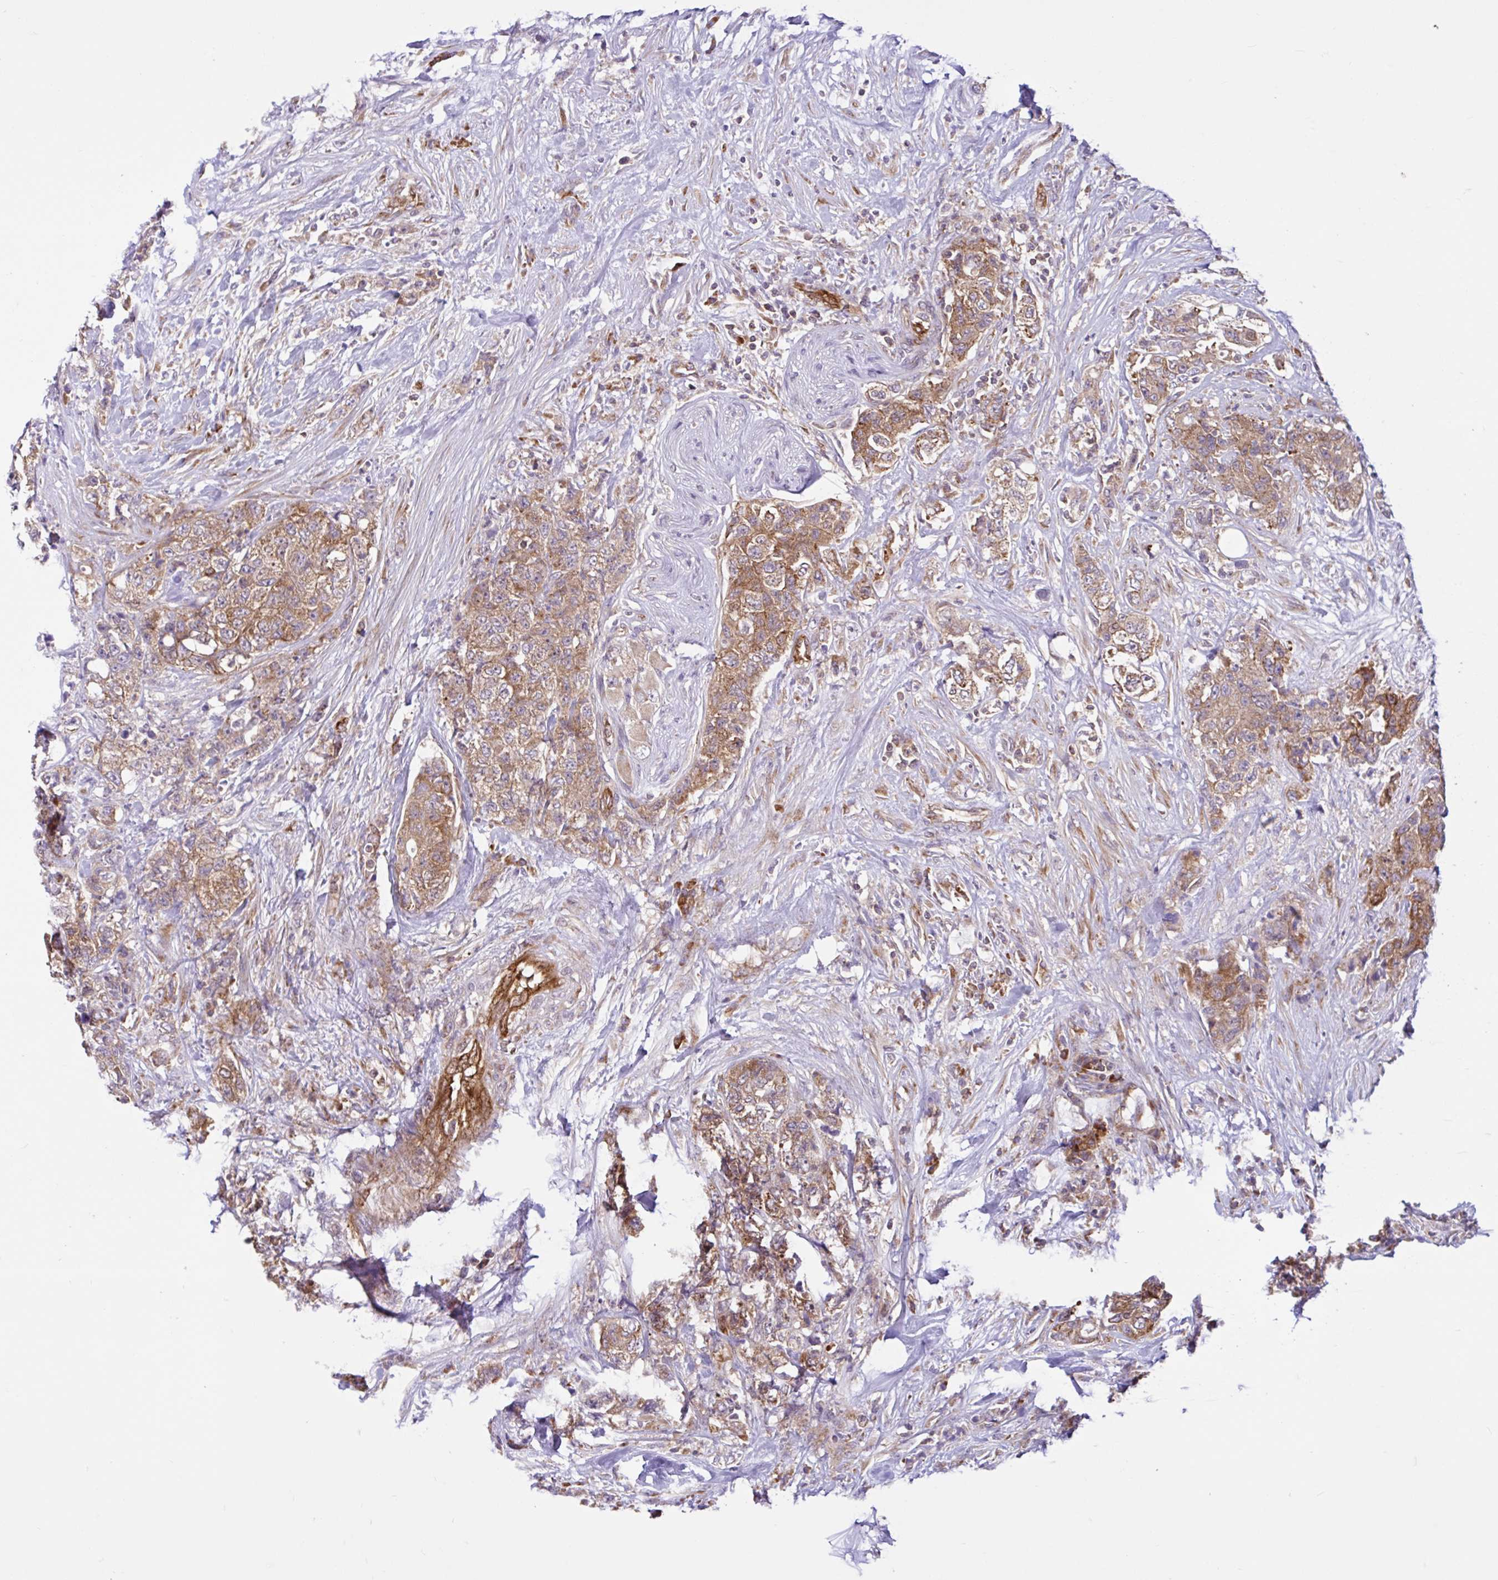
{"staining": {"intensity": "moderate", "quantity": ">75%", "location": "cytoplasmic/membranous"}, "tissue": "urothelial cancer", "cell_type": "Tumor cells", "image_type": "cancer", "snomed": [{"axis": "morphology", "description": "Urothelial carcinoma, High grade"}, {"axis": "topography", "description": "Urinary bladder"}], "caption": "Protein expression analysis of urothelial cancer exhibits moderate cytoplasmic/membranous positivity in approximately >75% of tumor cells.", "gene": "NTPCR", "patient": {"sex": "female", "age": 78}}